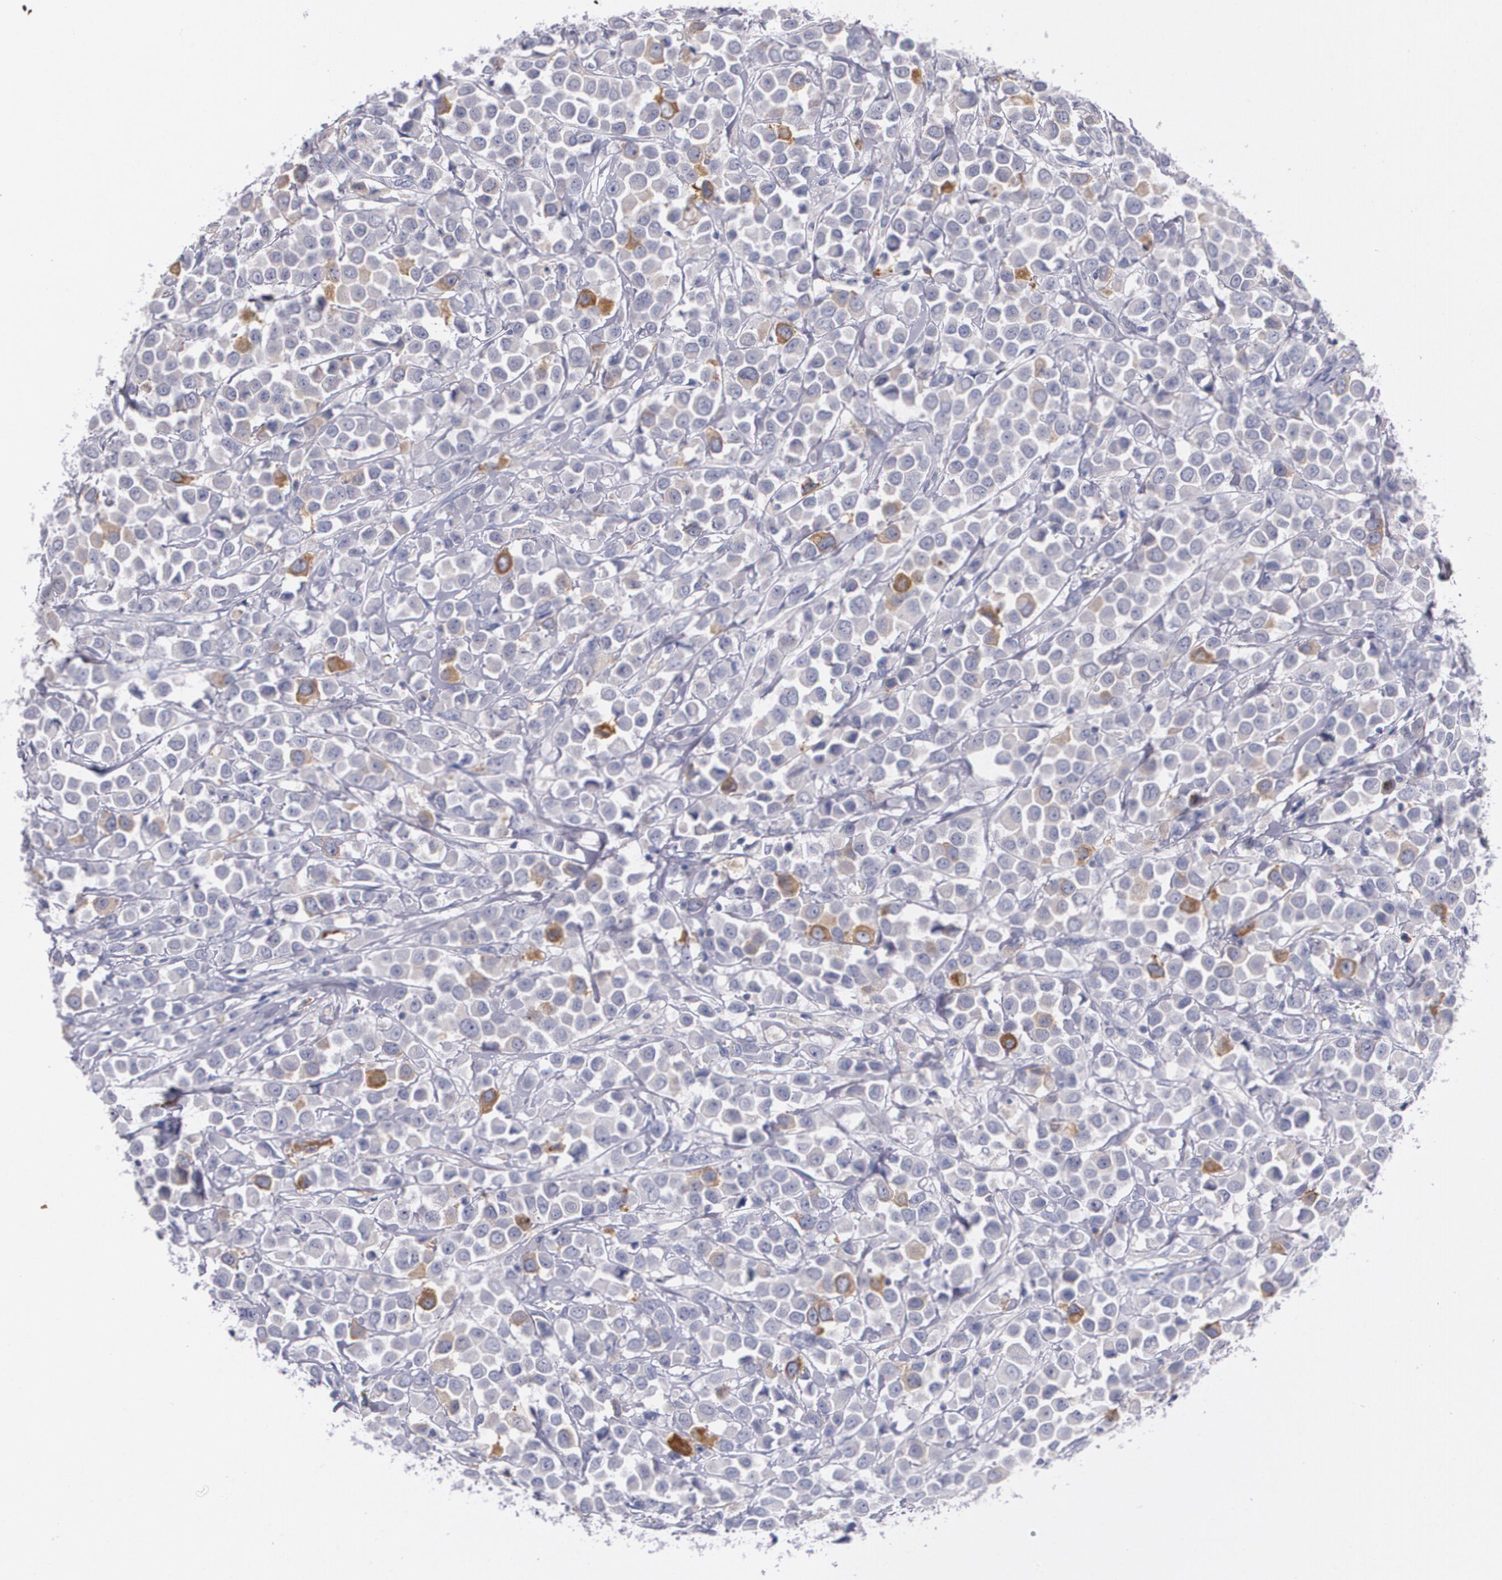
{"staining": {"intensity": "strong", "quantity": "<25%", "location": "cytoplasmic/membranous"}, "tissue": "breast cancer", "cell_type": "Tumor cells", "image_type": "cancer", "snomed": [{"axis": "morphology", "description": "Duct carcinoma"}, {"axis": "topography", "description": "Breast"}], "caption": "Breast cancer (infiltrating ductal carcinoma) was stained to show a protein in brown. There is medium levels of strong cytoplasmic/membranous expression in about <25% of tumor cells. (DAB IHC, brown staining for protein, blue staining for nuclei).", "gene": "HMMR", "patient": {"sex": "female", "age": 61}}